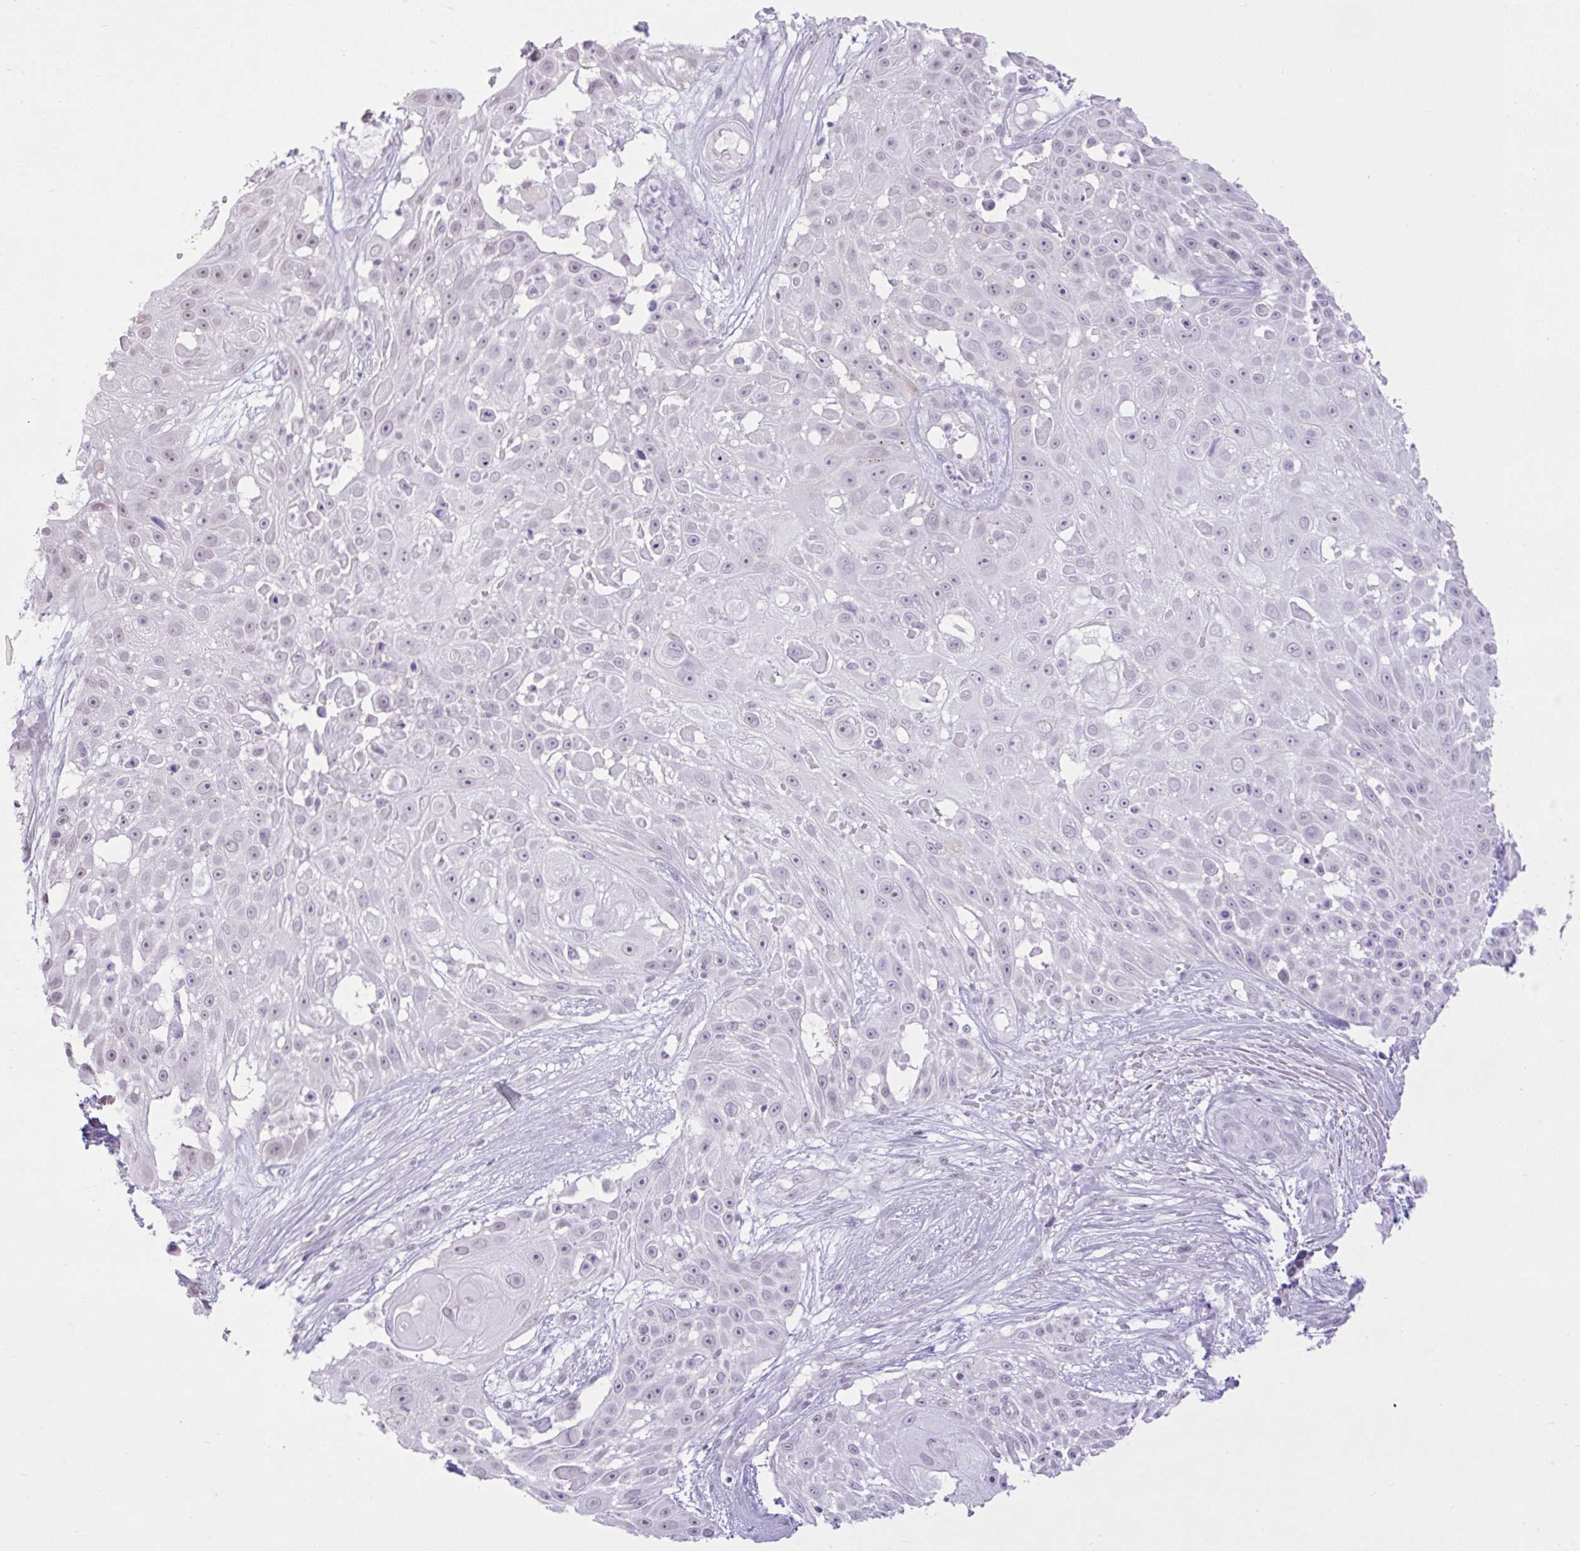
{"staining": {"intensity": "negative", "quantity": "none", "location": "none"}, "tissue": "skin cancer", "cell_type": "Tumor cells", "image_type": "cancer", "snomed": [{"axis": "morphology", "description": "Squamous cell carcinoma, NOS"}, {"axis": "topography", "description": "Skin"}], "caption": "DAB immunohistochemical staining of human skin cancer (squamous cell carcinoma) reveals no significant expression in tumor cells.", "gene": "REEP1", "patient": {"sex": "female", "age": 86}}